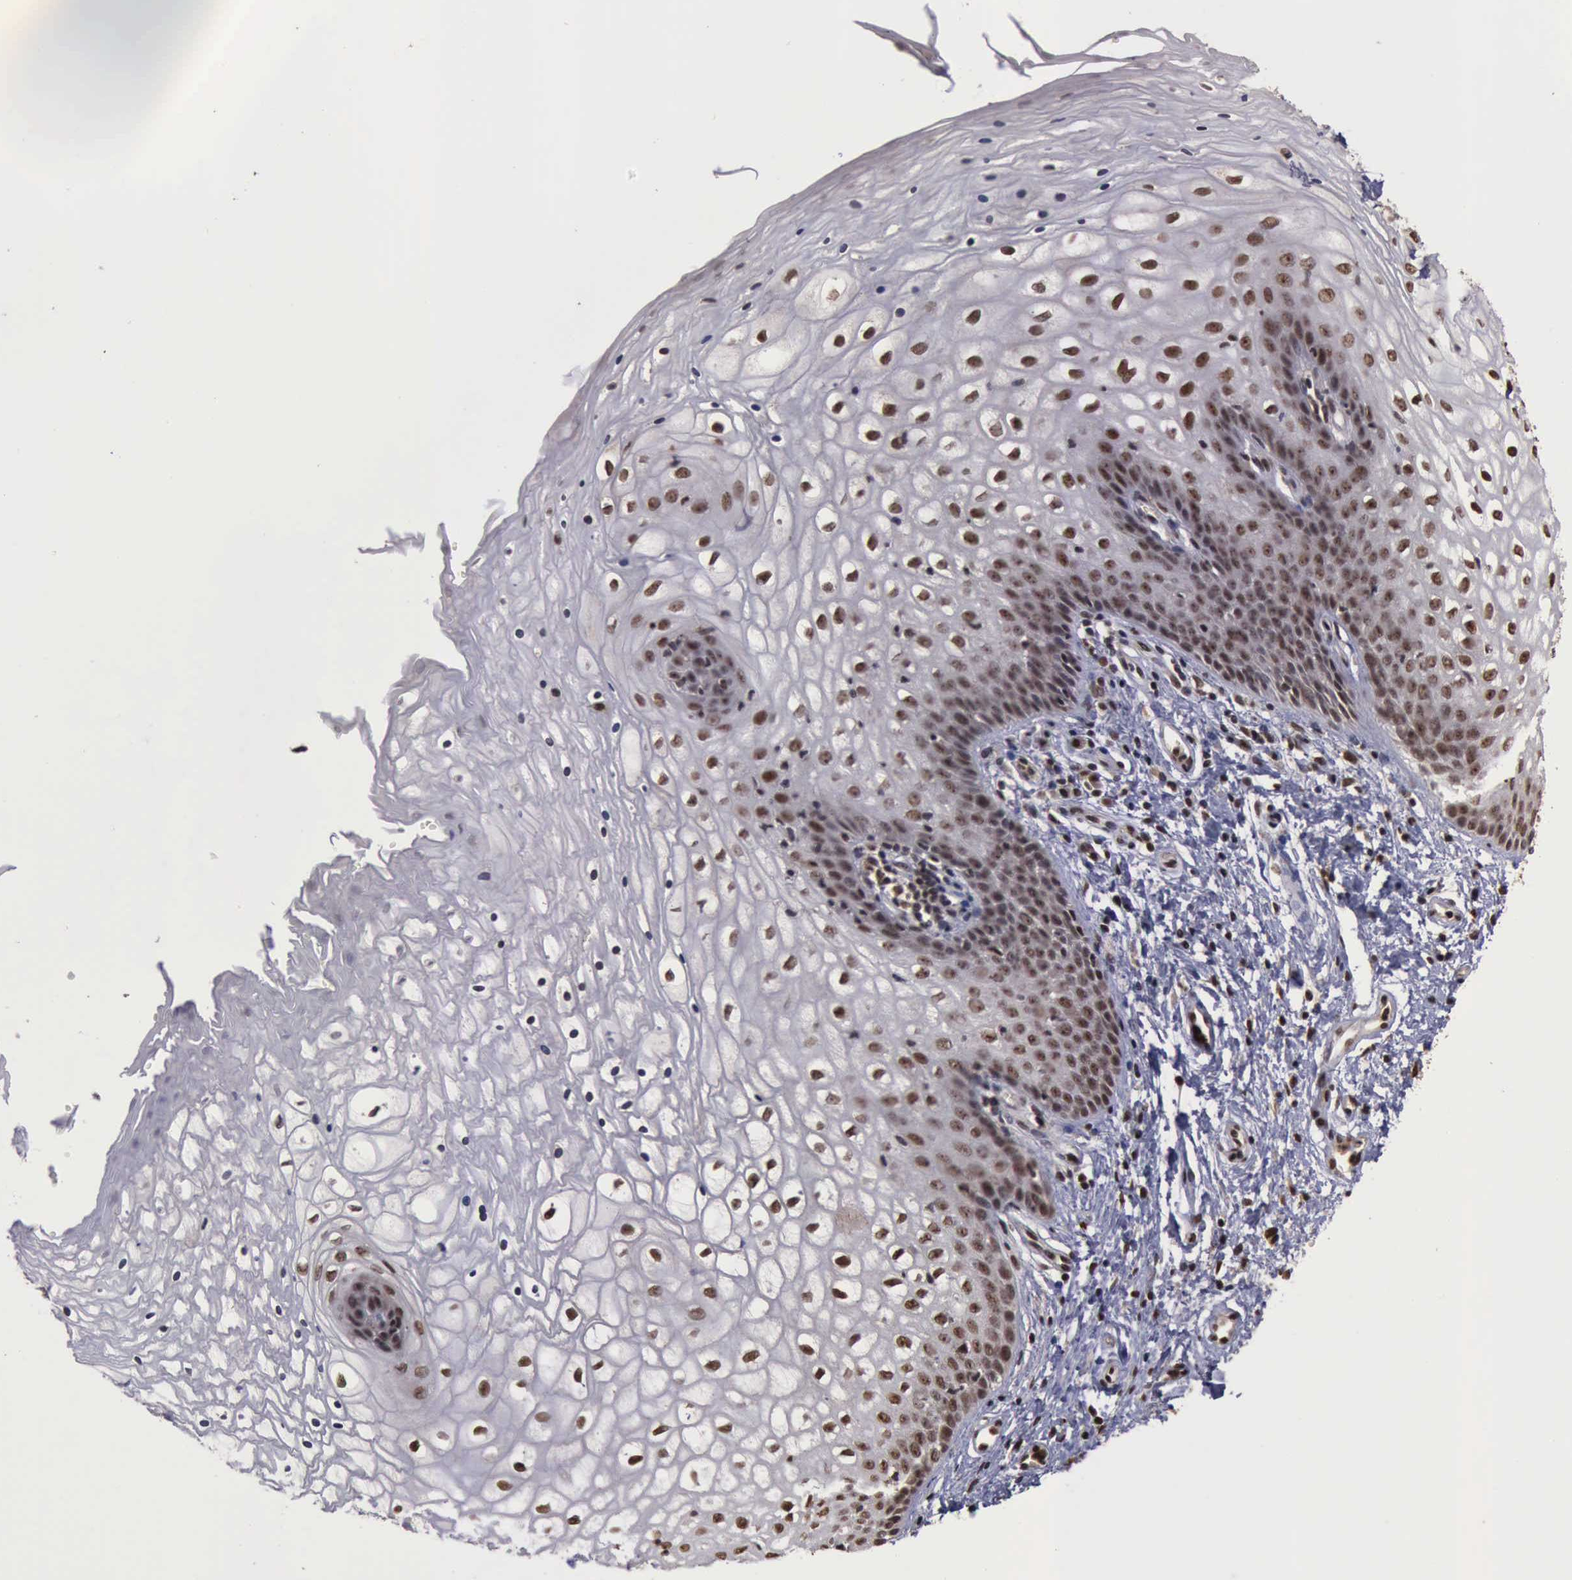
{"staining": {"intensity": "strong", "quantity": ">75%", "location": "nuclear"}, "tissue": "vagina", "cell_type": "Squamous epithelial cells", "image_type": "normal", "snomed": [{"axis": "morphology", "description": "Normal tissue, NOS"}, {"axis": "topography", "description": "Vagina"}], "caption": "This histopathology image displays normal vagina stained with immunohistochemistry (IHC) to label a protein in brown. The nuclear of squamous epithelial cells show strong positivity for the protein. Nuclei are counter-stained blue.", "gene": "TRMT2A", "patient": {"sex": "female", "age": 34}}